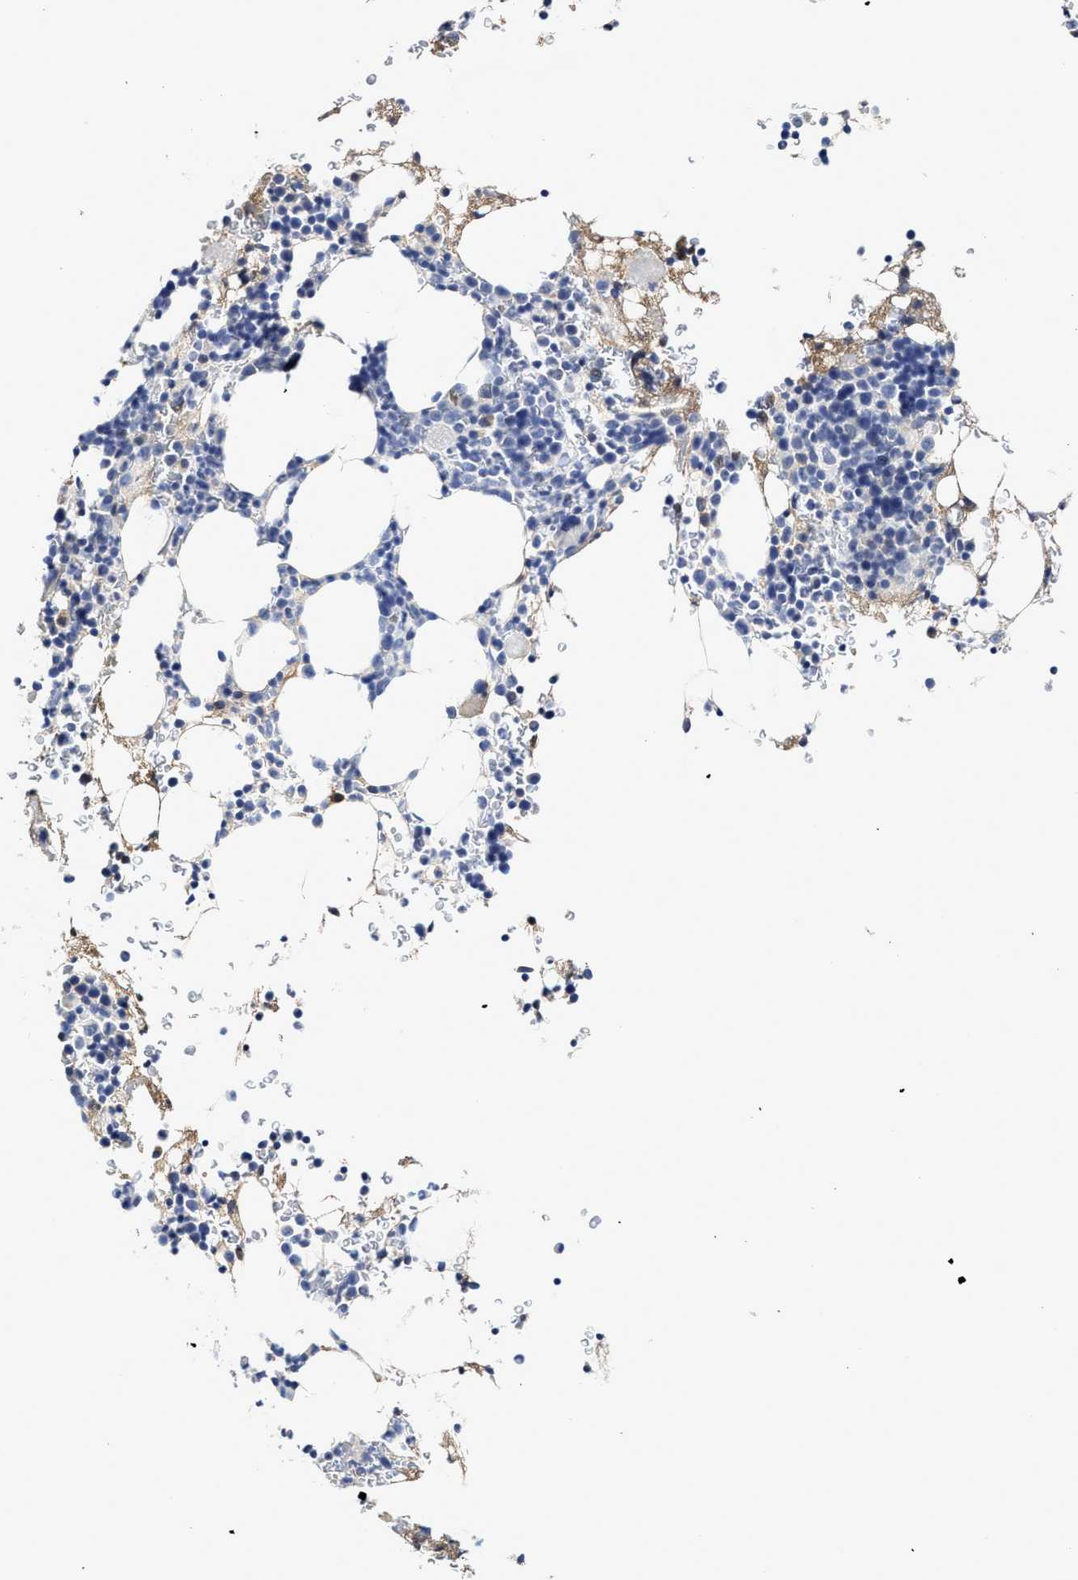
{"staining": {"intensity": "negative", "quantity": "none", "location": "none"}, "tissue": "bone marrow", "cell_type": "Hematopoietic cells", "image_type": "normal", "snomed": [{"axis": "morphology", "description": "Normal tissue, NOS"}, {"axis": "morphology", "description": "Inflammation, NOS"}, {"axis": "topography", "description": "Bone marrow"}], "caption": "Protein analysis of normal bone marrow exhibits no significant staining in hematopoietic cells.", "gene": "C2", "patient": {"sex": "female", "age": 84}}